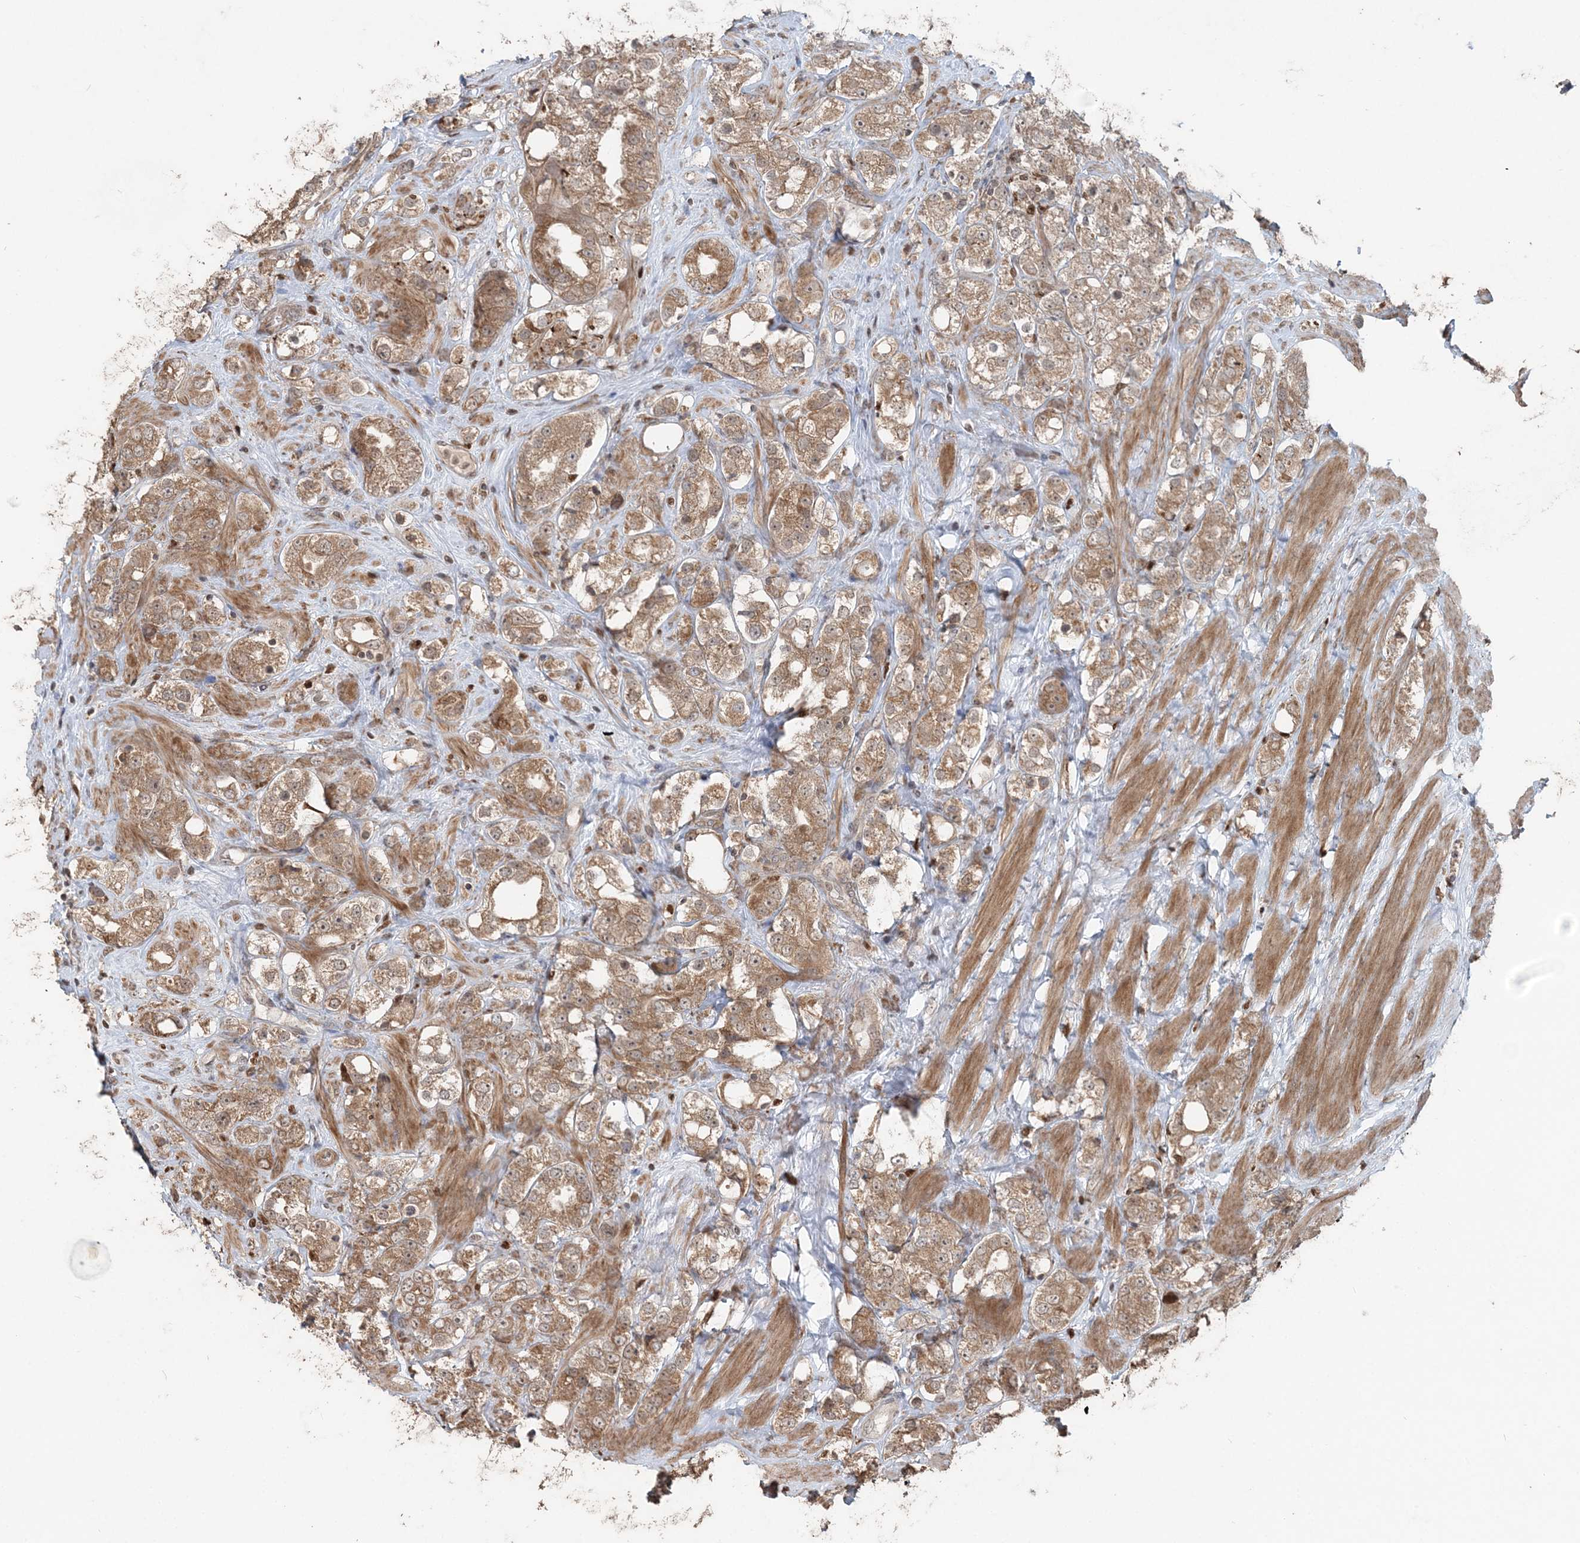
{"staining": {"intensity": "moderate", "quantity": ">75%", "location": "cytoplasmic/membranous"}, "tissue": "prostate cancer", "cell_type": "Tumor cells", "image_type": "cancer", "snomed": [{"axis": "morphology", "description": "Adenocarcinoma, NOS"}, {"axis": "topography", "description": "Prostate"}], "caption": "DAB immunohistochemical staining of human adenocarcinoma (prostate) reveals moderate cytoplasmic/membranous protein positivity in about >75% of tumor cells.", "gene": "SLU7", "patient": {"sex": "male", "age": 79}}